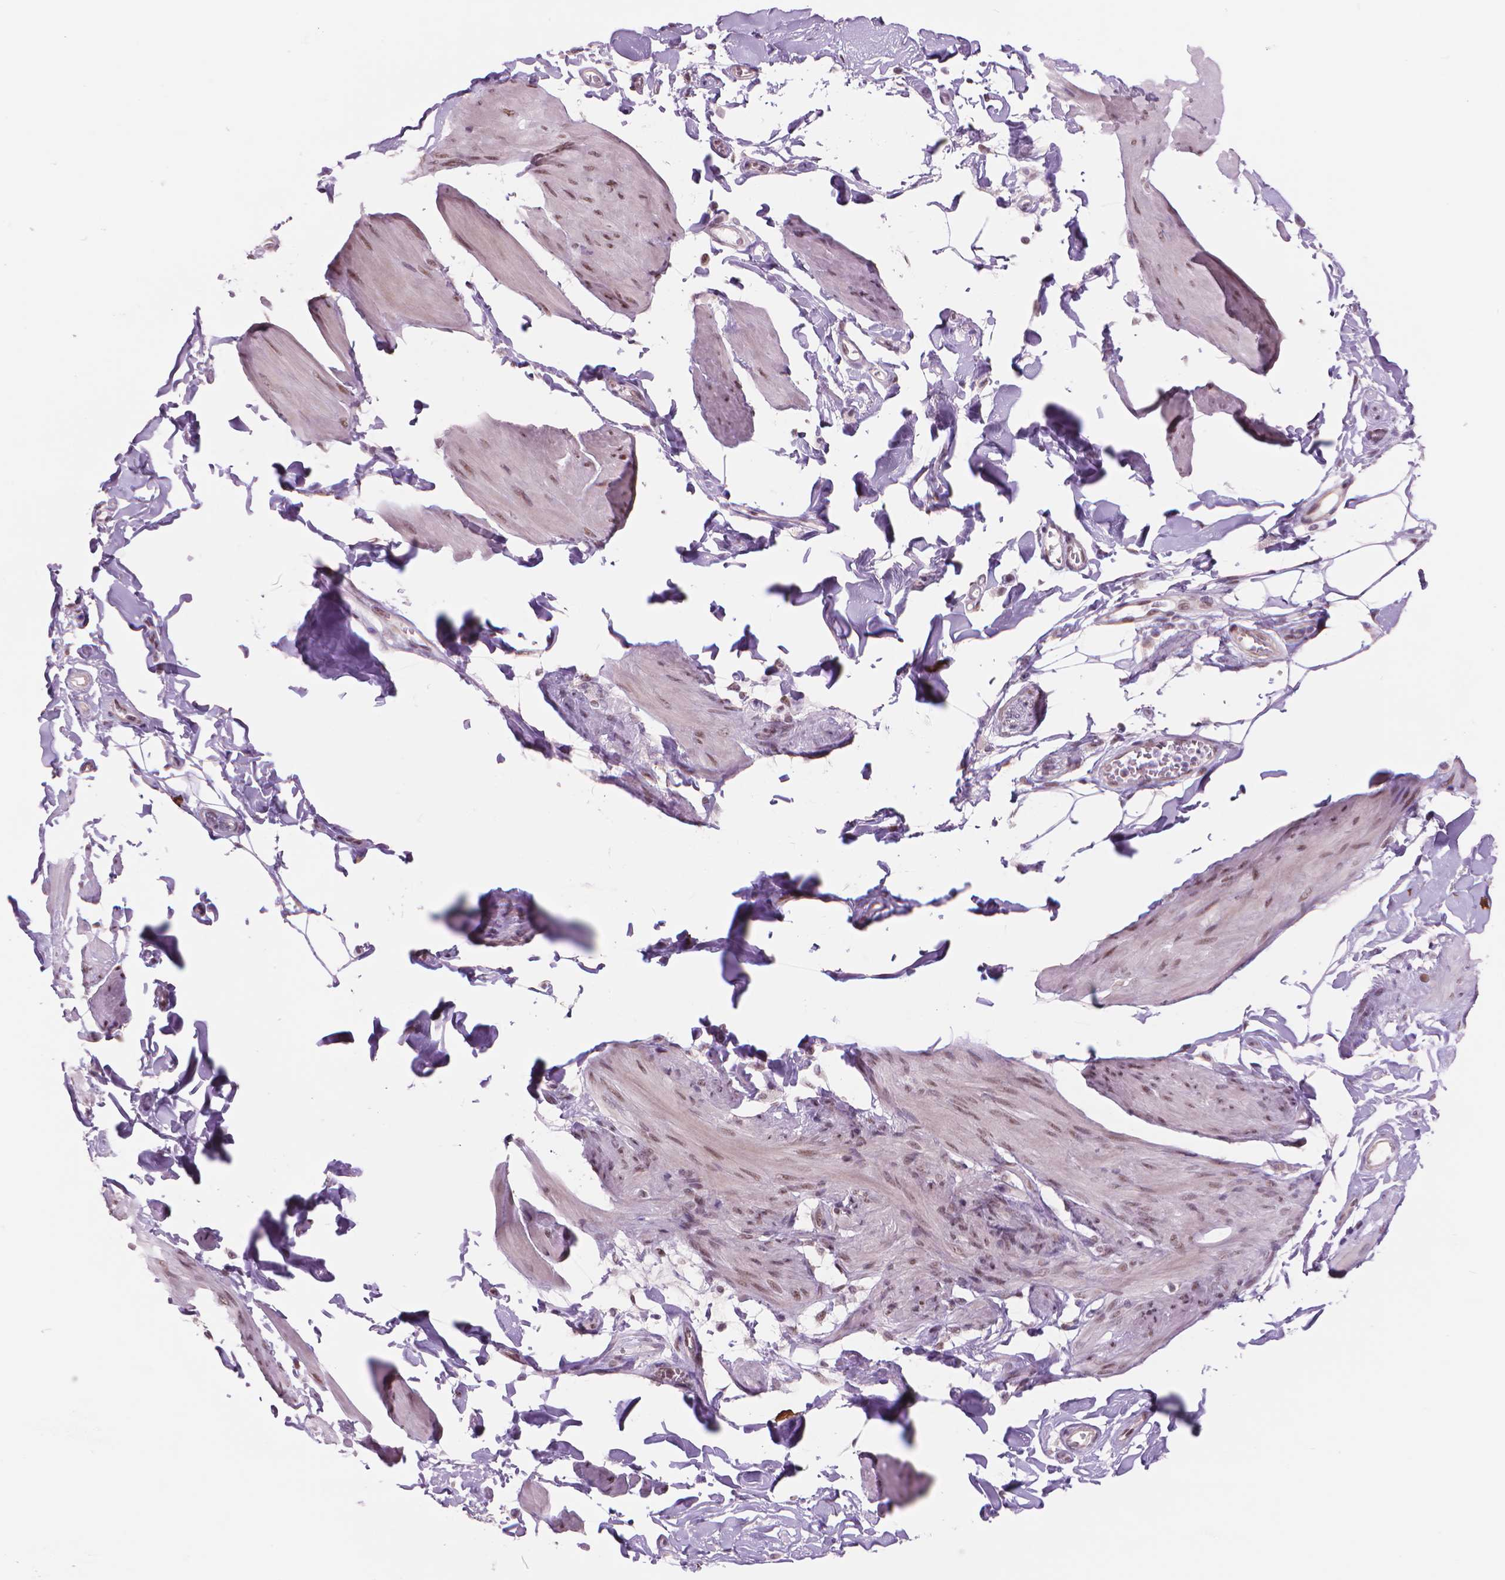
{"staining": {"intensity": "weak", "quantity": "25%-75%", "location": "nuclear"}, "tissue": "smooth muscle", "cell_type": "Smooth muscle cells", "image_type": "normal", "snomed": [{"axis": "morphology", "description": "Normal tissue, NOS"}, {"axis": "topography", "description": "Adipose tissue"}, {"axis": "topography", "description": "Smooth muscle"}, {"axis": "topography", "description": "Peripheral nerve tissue"}], "caption": "Immunohistochemistry (IHC) histopathology image of normal smooth muscle: human smooth muscle stained using IHC exhibits low levels of weak protein expression localized specifically in the nuclear of smooth muscle cells, appearing as a nuclear brown color.", "gene": "POLR3D", "patient": {"sex": "male", "age": 83}}